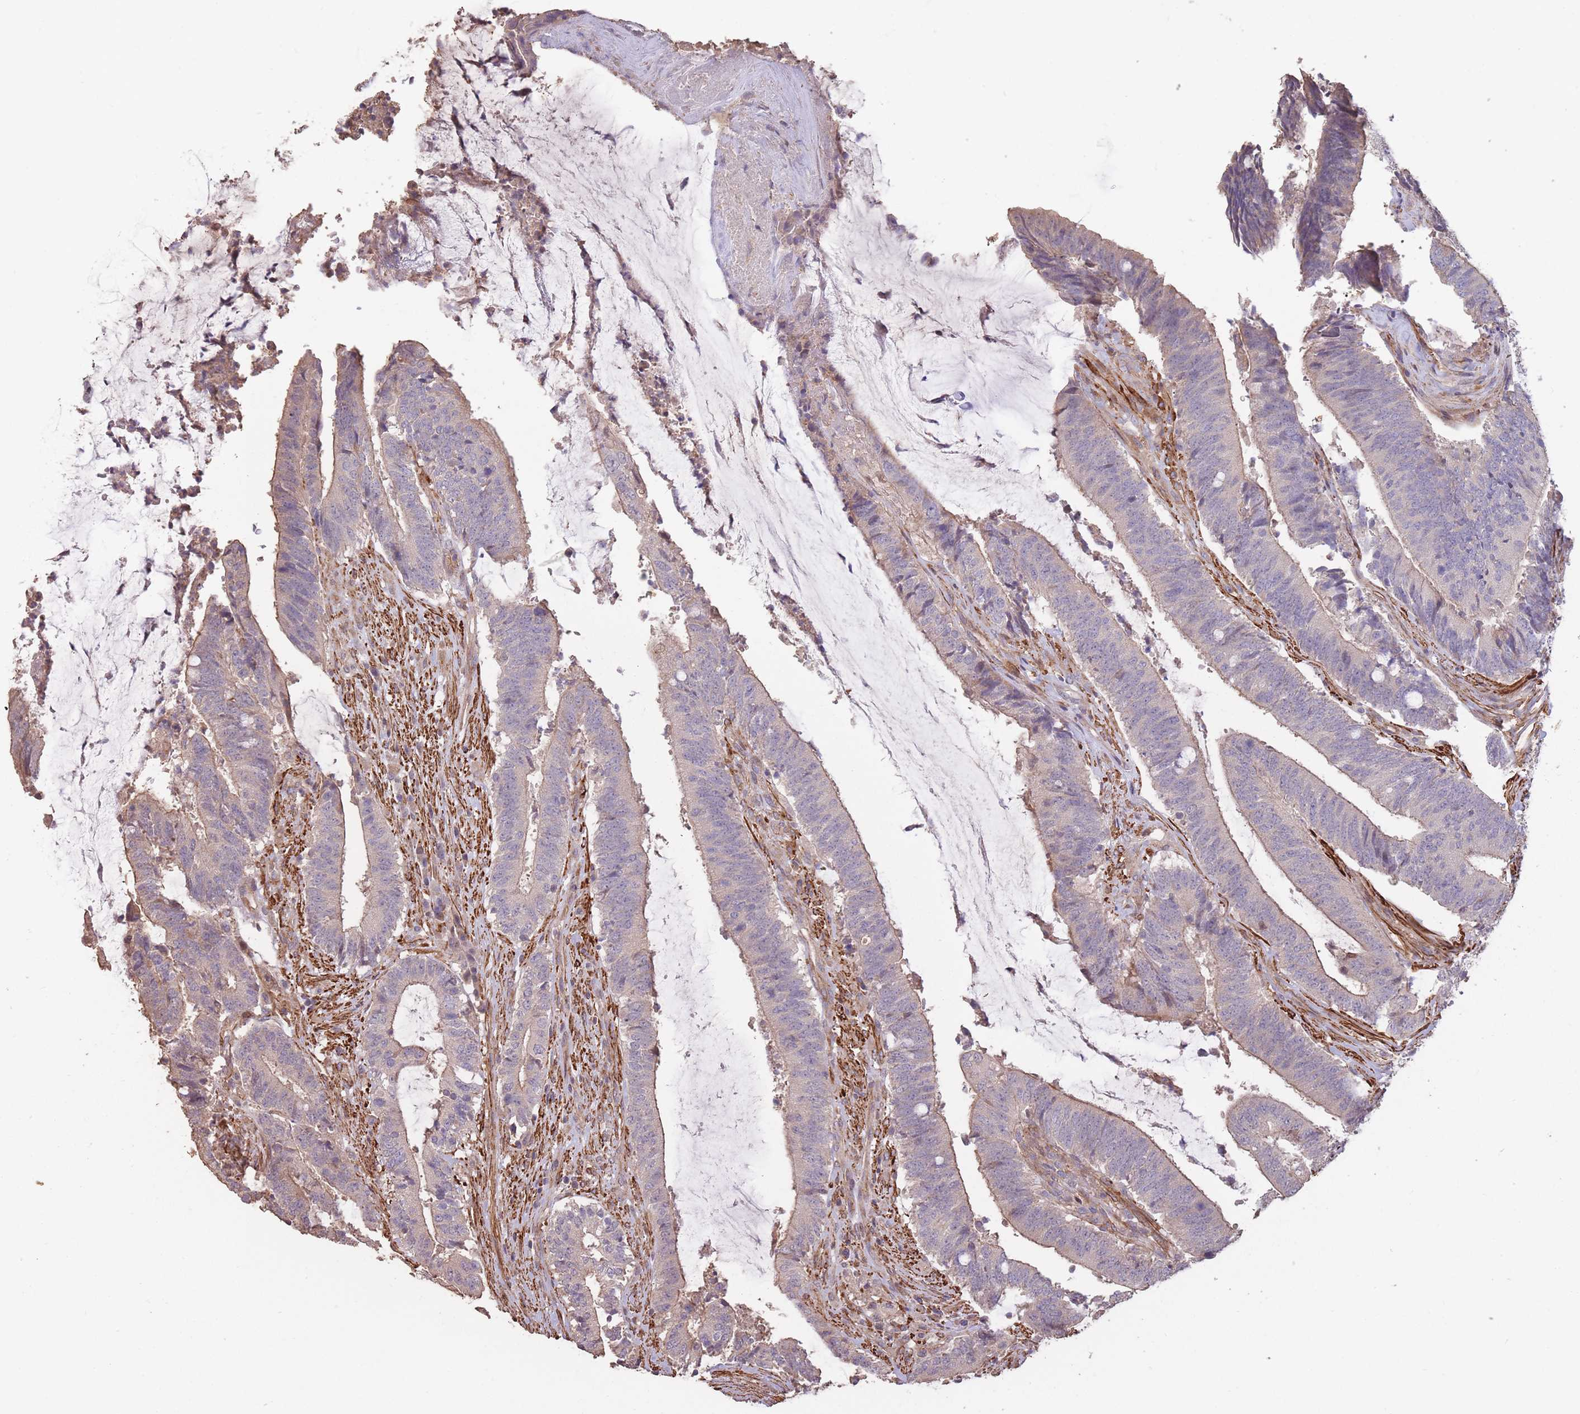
{"staining": {"intensity": "weak", "quantity": "25%-75%", "location": "cytoplasmic/membranous"}, "tissue": "colorectal cancer", "cell_type": "Tumor cells", "image_type": "cancer", "snomed": [{"axis": "morphology", "description": "Adenocarcinoma, NOS"}, {"axis": "topography", "description": "Colon"}], "caption": "The histopathology image exhibits staining of colorectal cancer, revealing weak cytoplasmic/membranous protein expression (brown color) within tumor cells. (DAB (3,3'-diaminobenzidine) IHC, brown staining for protein, blue staining for nuclei).", "gene": "NLRC4", "patient": {"sex": "female", "age": 43}}